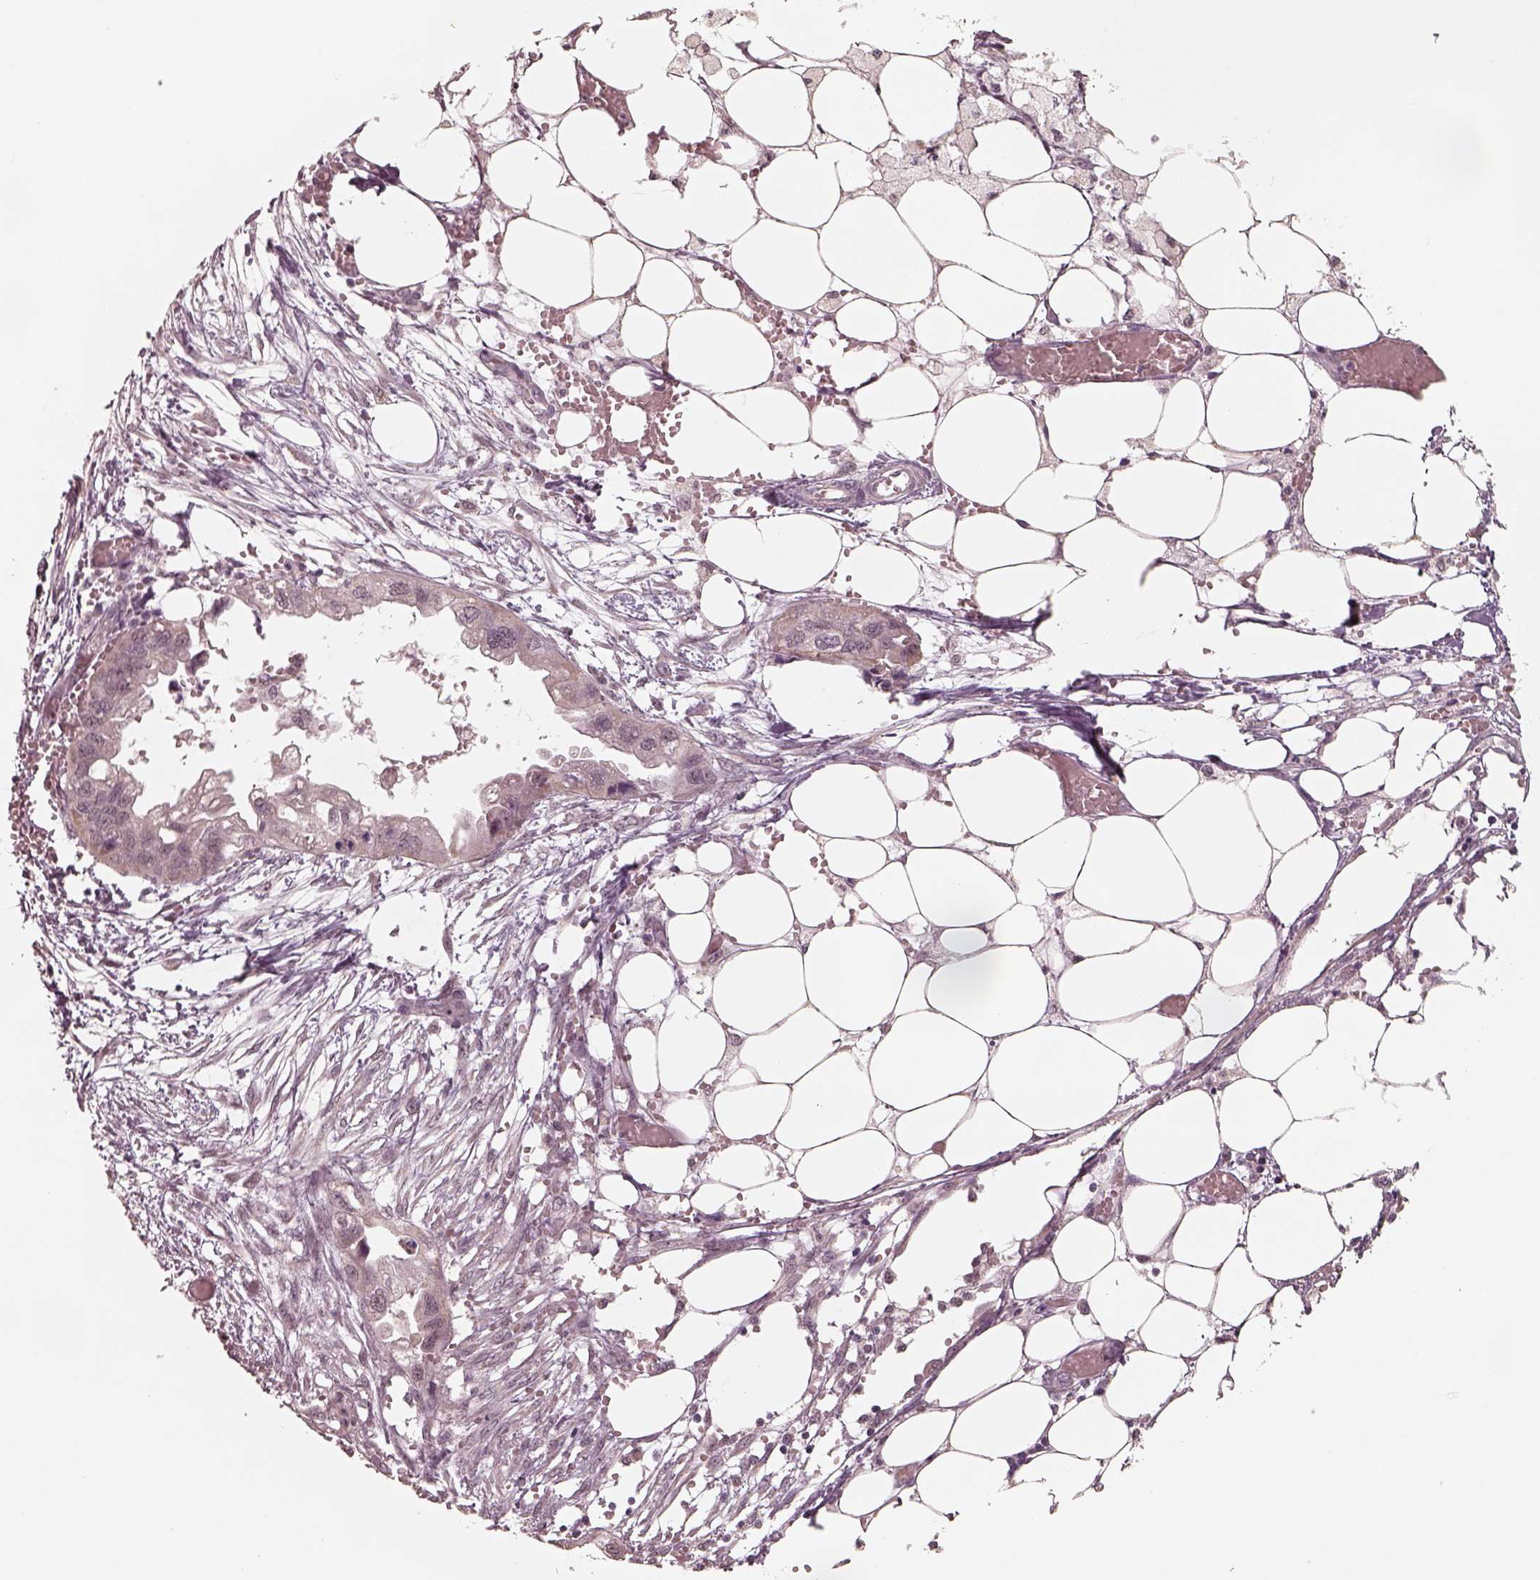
{"staining": {"intensity": "negative", "quantity": "none", "location": "none"}, "tissue": "endometrial cancer", "cell_type": "Tumor cells", "image_type": "cancer", "snomed": [{"axis": "morphology", "description": "Adenocarcinoma, NOS"}, {"axis": "morphology", "description": "Adenocarcinoma, metastatic, NOS"}, {"axis": "topography", "description": "Adipose tissue"}, {"axis": "topography", "description": "Endometrium"}], "caption": "High power microscopy micrograph of an immunohistochemistry (IHC) histopathology image of endometrial cancer (metastatic adenocarcinoma), revealing no significant expression in tumor cells. (DAB (3,3'-diaminobenzidine) immunohistochemistry (IHC) visualized using brightfield microscopy, high magnification).", "gene": "ATXN7L3", "patient": {"sex": "female", "age": 67}}